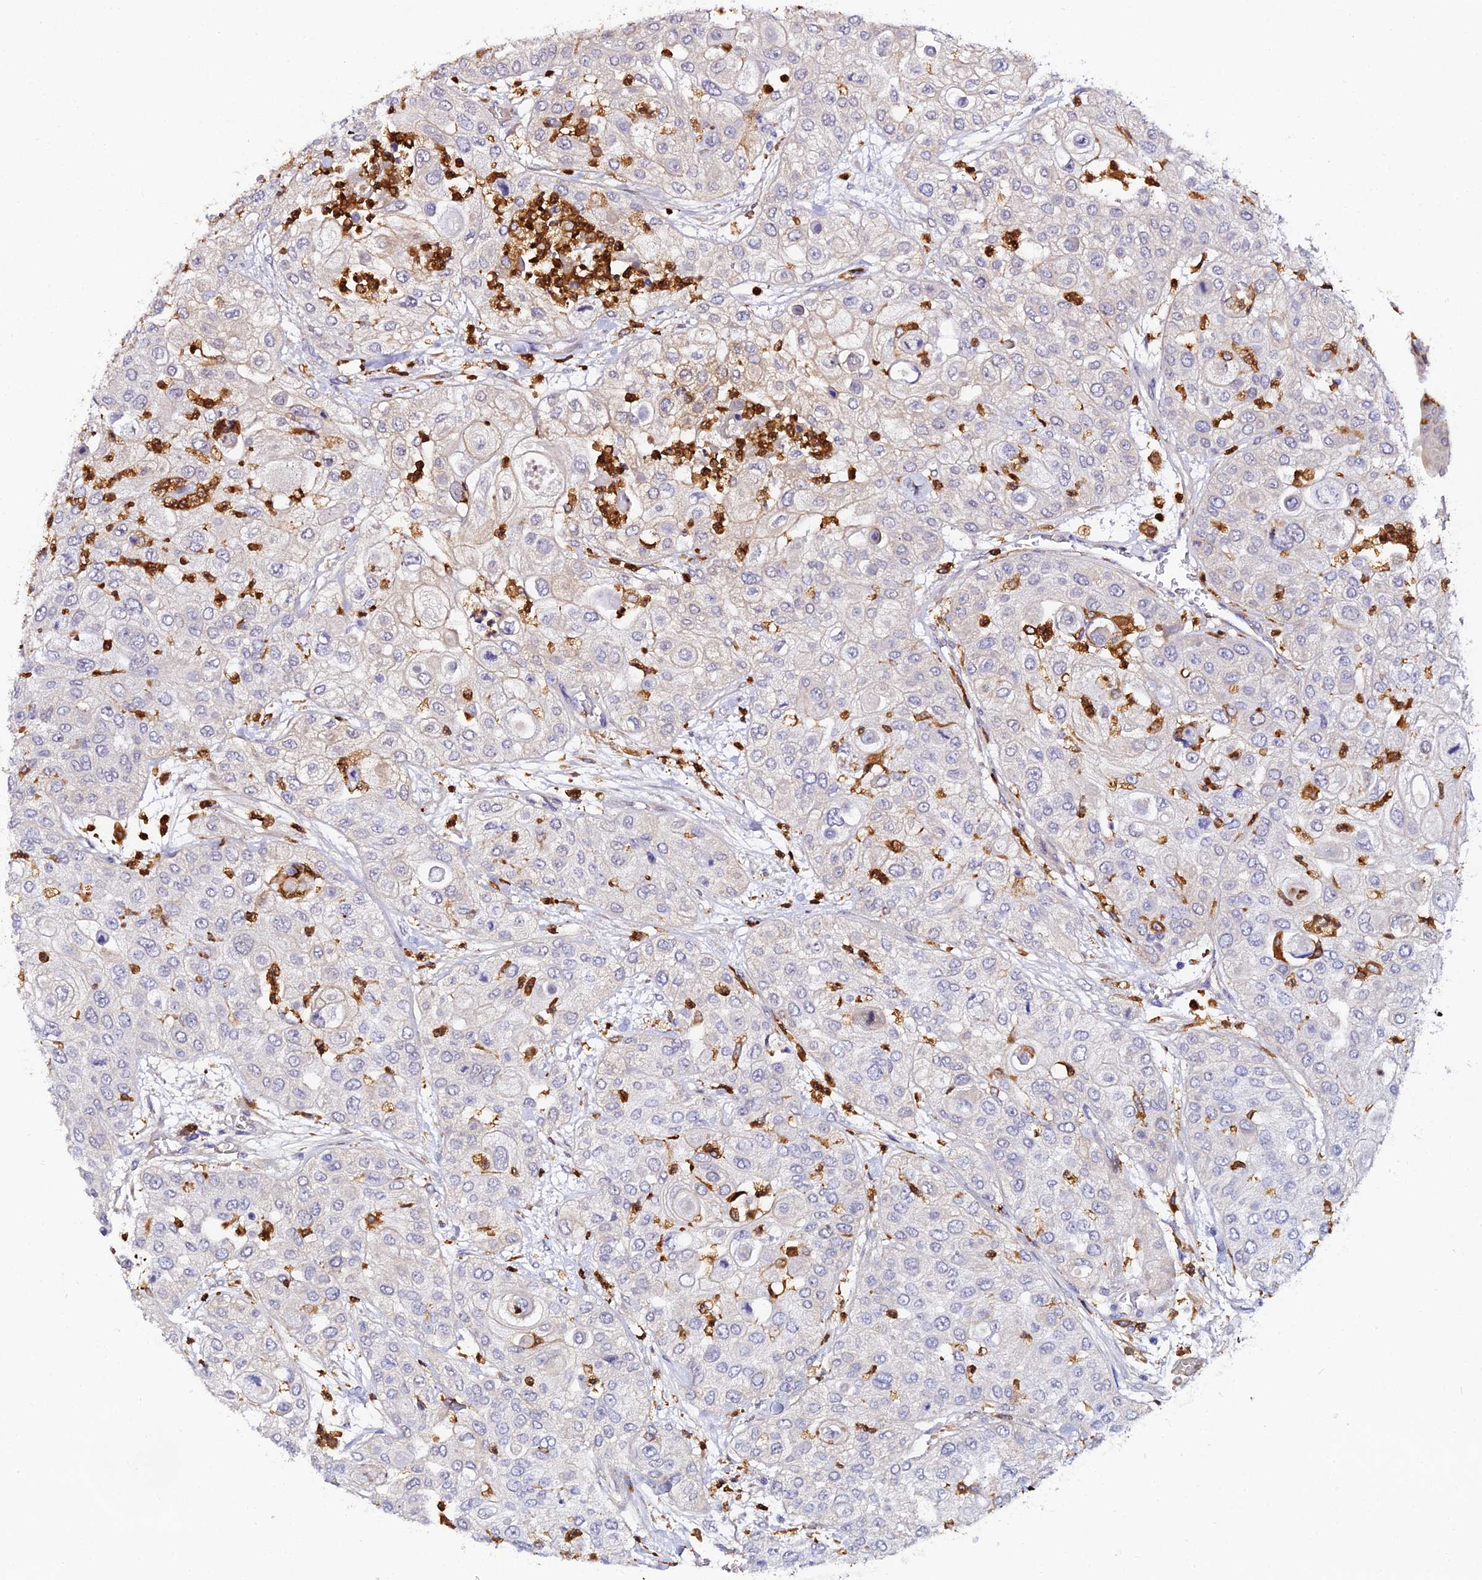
{"staining": {"intensity": "negative", "quantity": "none", "location": "none"}, "tissue": "urothelial cancer", "cell_type": "Tumor cells", "image_type": "cancer", "snomed": [{"axis": "morphology", "description": "Urothelial carcinoma, High grade"}, {"axis": "topography", "description": "Urinary bladder"}], "caption": "Tumor cells are negative for protein expression in human urothelial cancer.", "gene": "IL4I1", "patient": {"sex": "female", "age": 79}}